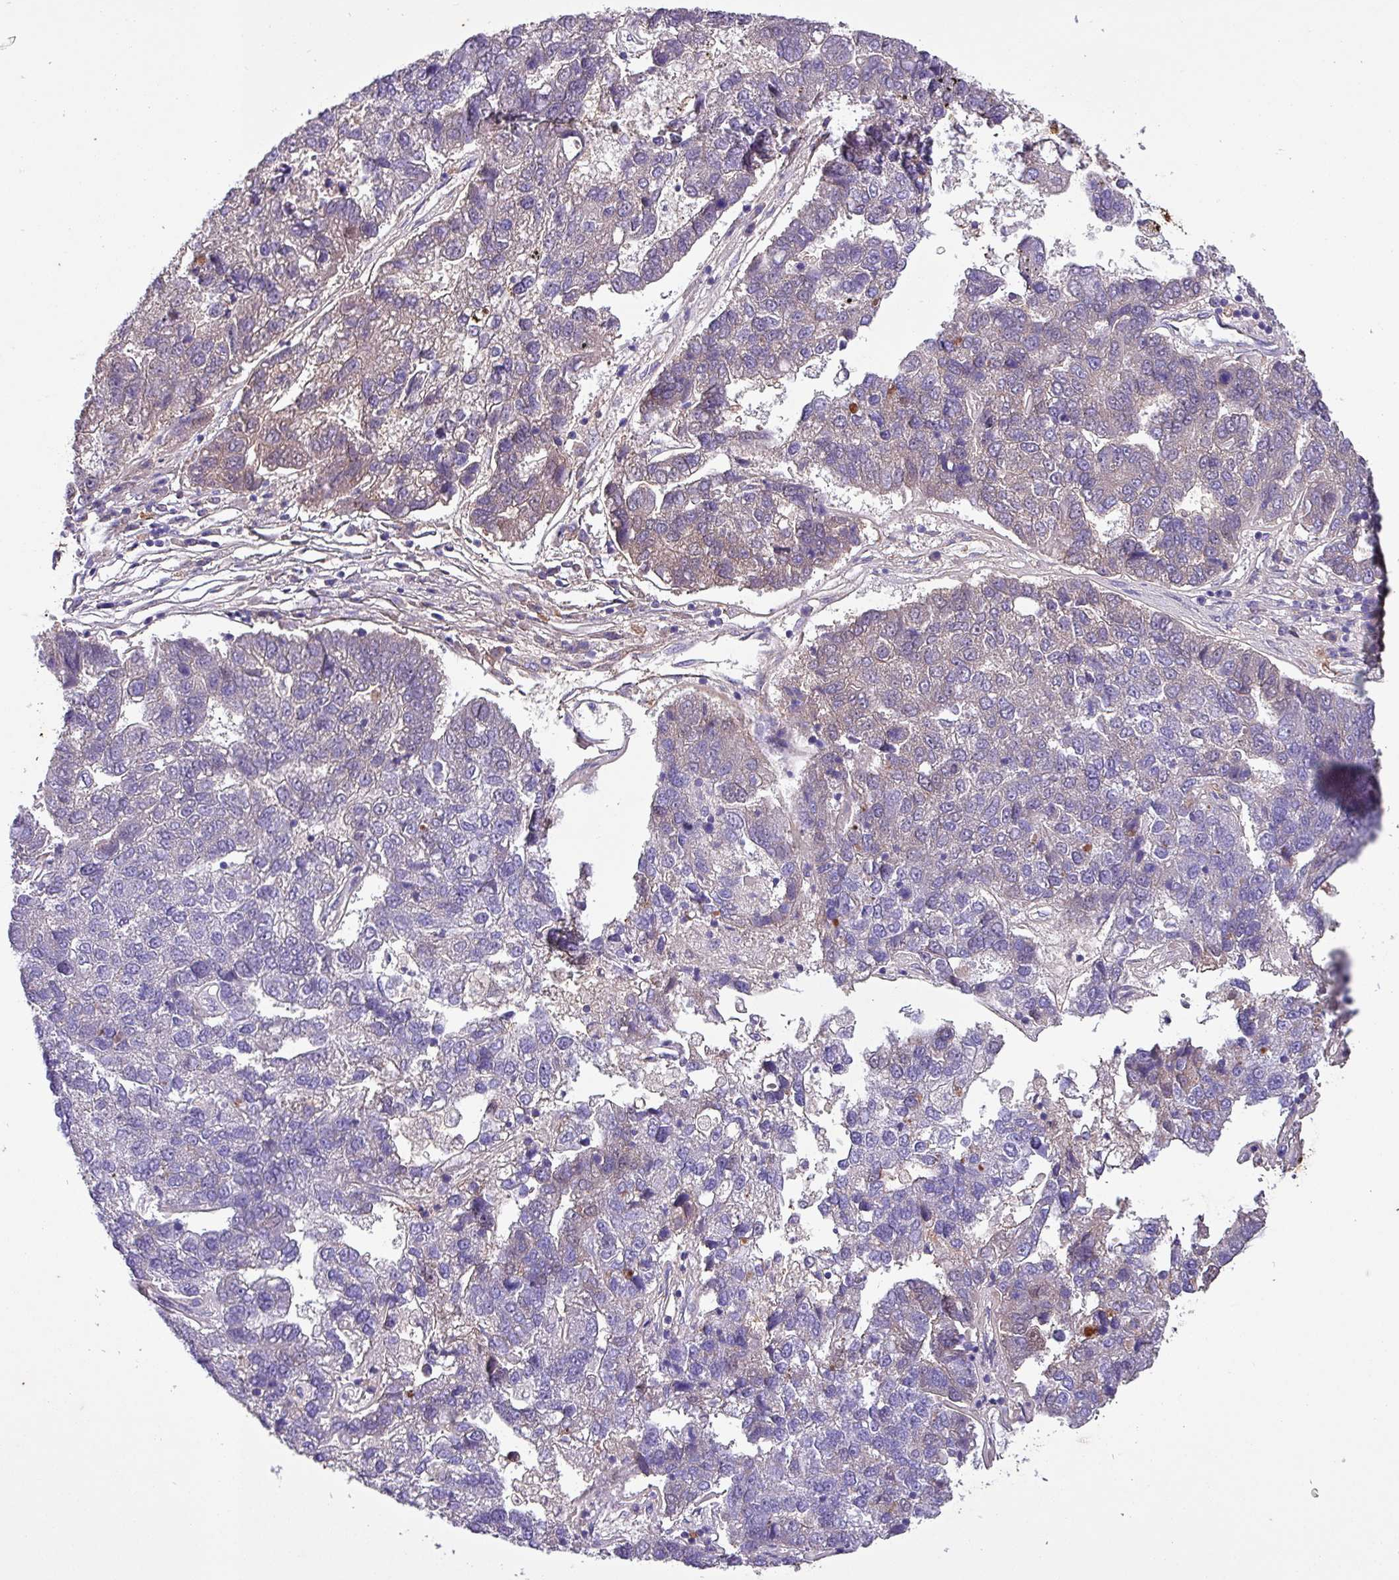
{"staining": {"intensity": "weak", "quantity": "<25%", "location": "cytoplasmic/membranous"}, "tissue": "pancreatic cancer", "cell_type": "Tumor cells", "image_type": "cancer", "snomed": [{"axis": "morphology", "description": "Adenocarcinoma, NOS"}, {"axis": "topography", "description": "Pancreas"}], "caption": "High magnification brightfield microscopy of adenocarcinoma (pancreatic) stained with DAB (brown) and counterstained with hematoxylin (blue): tumor cells show no significant positivity.", "gene": "HP", "patient": {"sex": "female", "age": 61}}